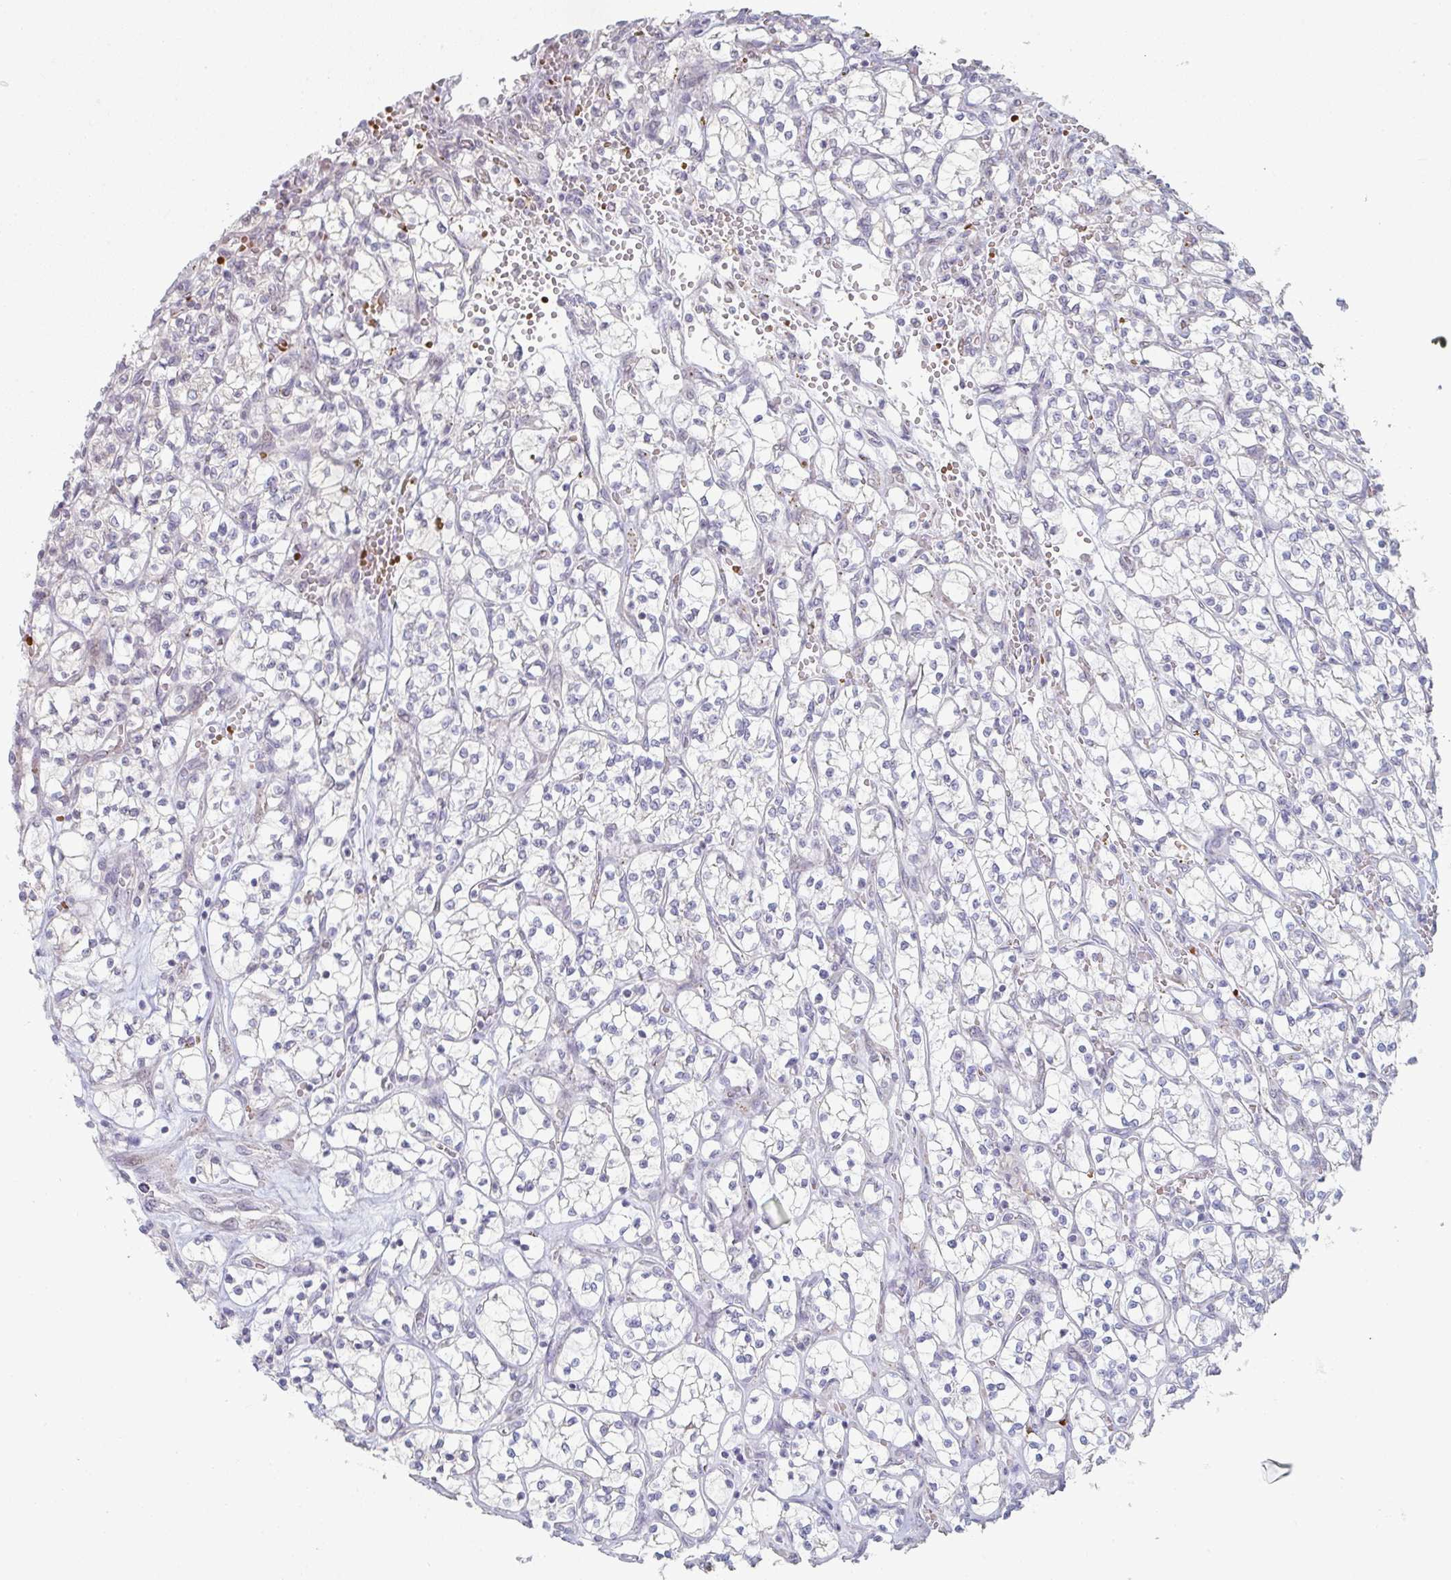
{"staining": {"intensity": "negative", "quantity": "none", "location": "none"}, "tissue": "renal cancer", "cell_type": "Tumor cells", "image_type": "cancer", "snomed": [{"axis": "morphology", "description": "Adenocarcinoma, NOS"}, {"axis": "topography", "description": "Kidney"}], "caption": "Immunohistochemistry histopathology image of neoplastic tissue: human adenocarcinoma (renal) stained with DAB (3,3'-diaminobenzidine) demonstrates no significant protein staining in tumor cells. (DAB (3,3'-diaminobenzidine) immunohistochemistry (IHC) visualized using brightfield microscopy, high magnification).", "gene": "ZNF526", "patient": {"sex": "female", "age": 64}}